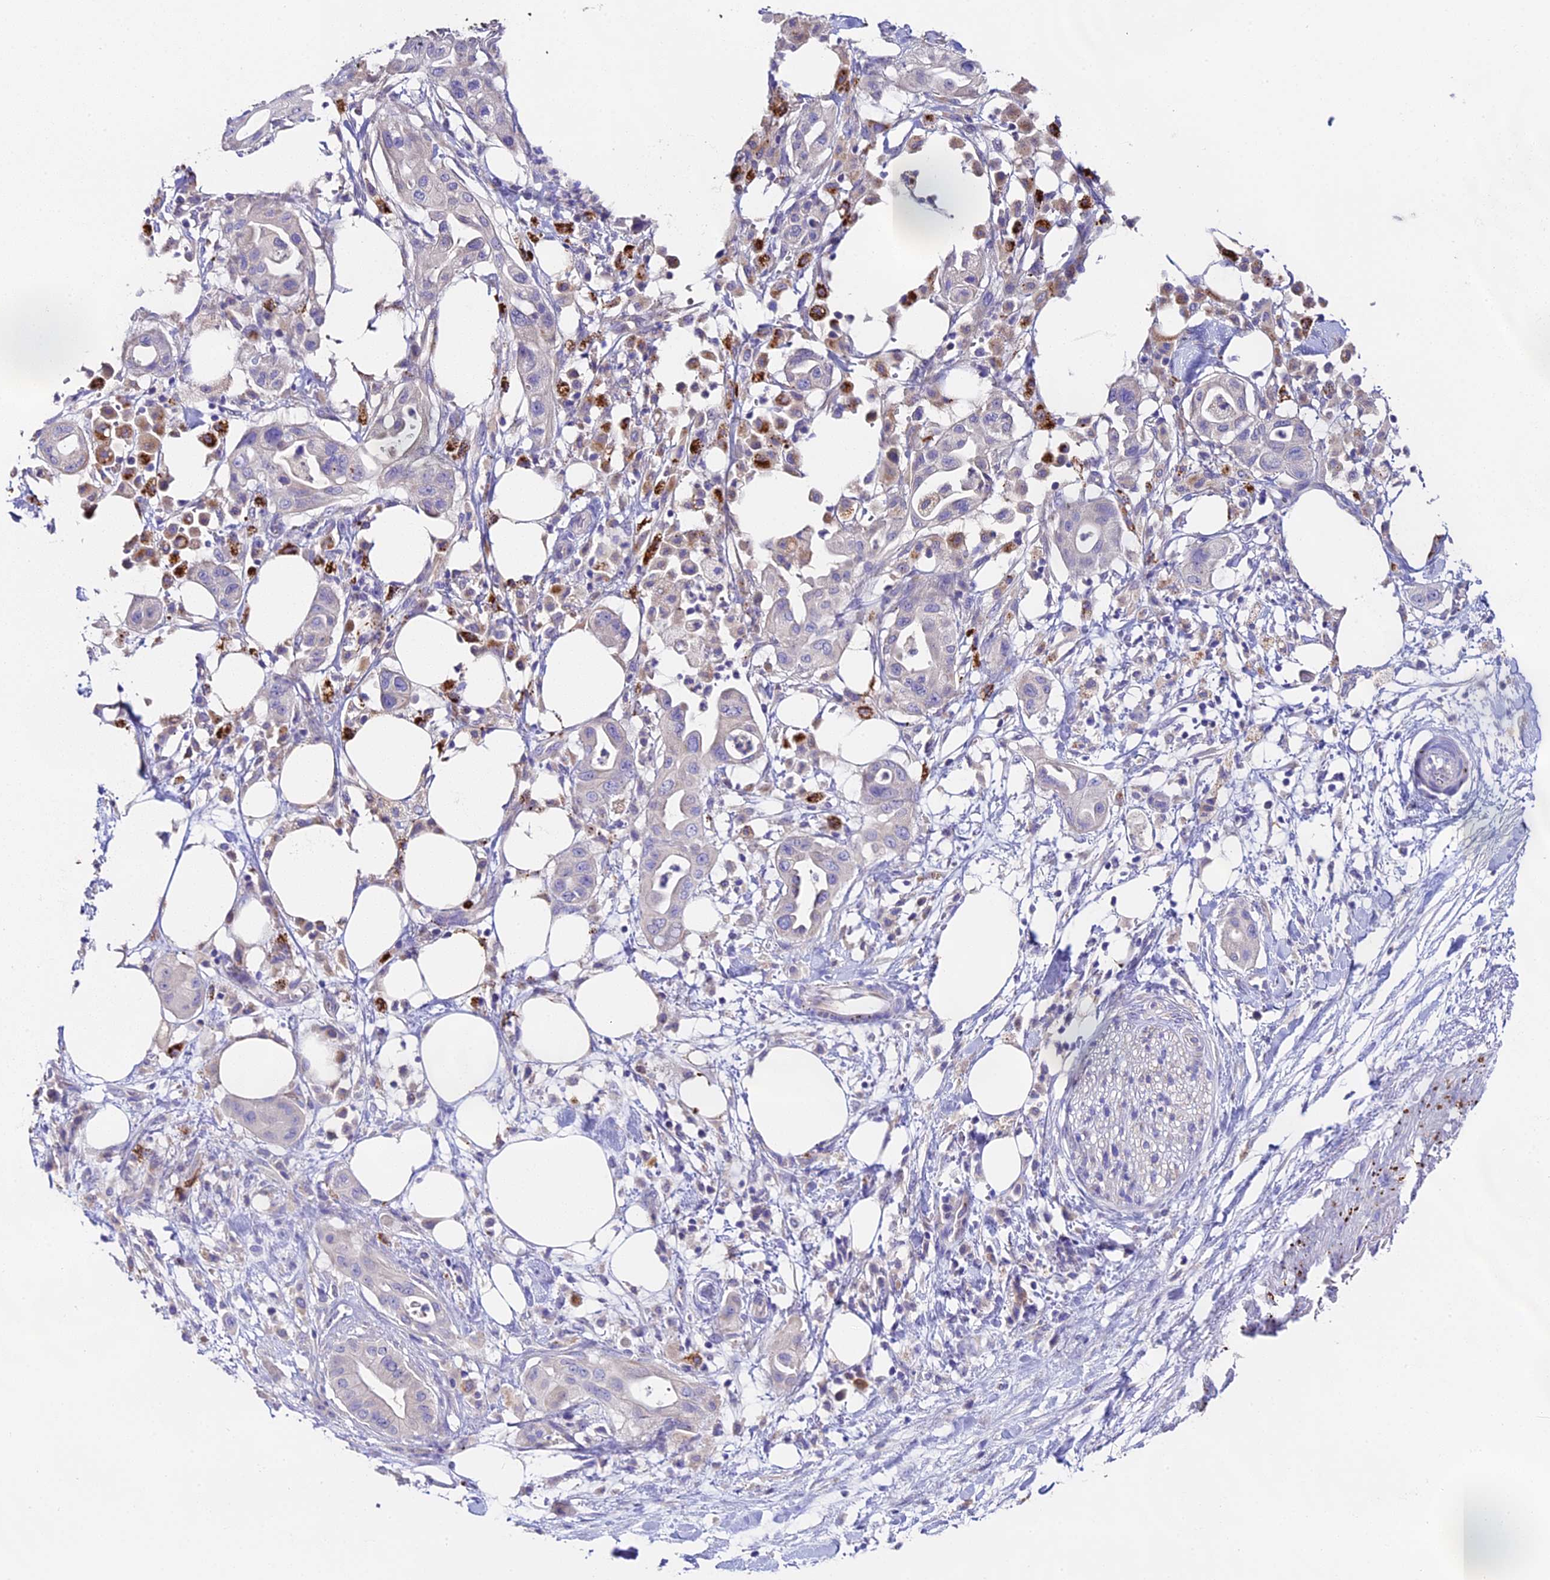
{"staining": {"intensity": "negative", "quantity": "none", "location": "none"}, "tissue": "pancreatic cancer", "cell_type": "Tumor cells", "image_type": "cancer", "snomed": [{"axis": "morphology", "description": "Adenocarcinoma, NOS"}, {"axis": "topography", "description": "Pancreas"}], "caption": "Immunohistochemistry micrograph of human pancreatic adenocarcinoma stained for a protein (brown), which reveals no staining in tumor cells.", "gene": "LYPD6", "patient": {"sex": "male", "age": 68}}